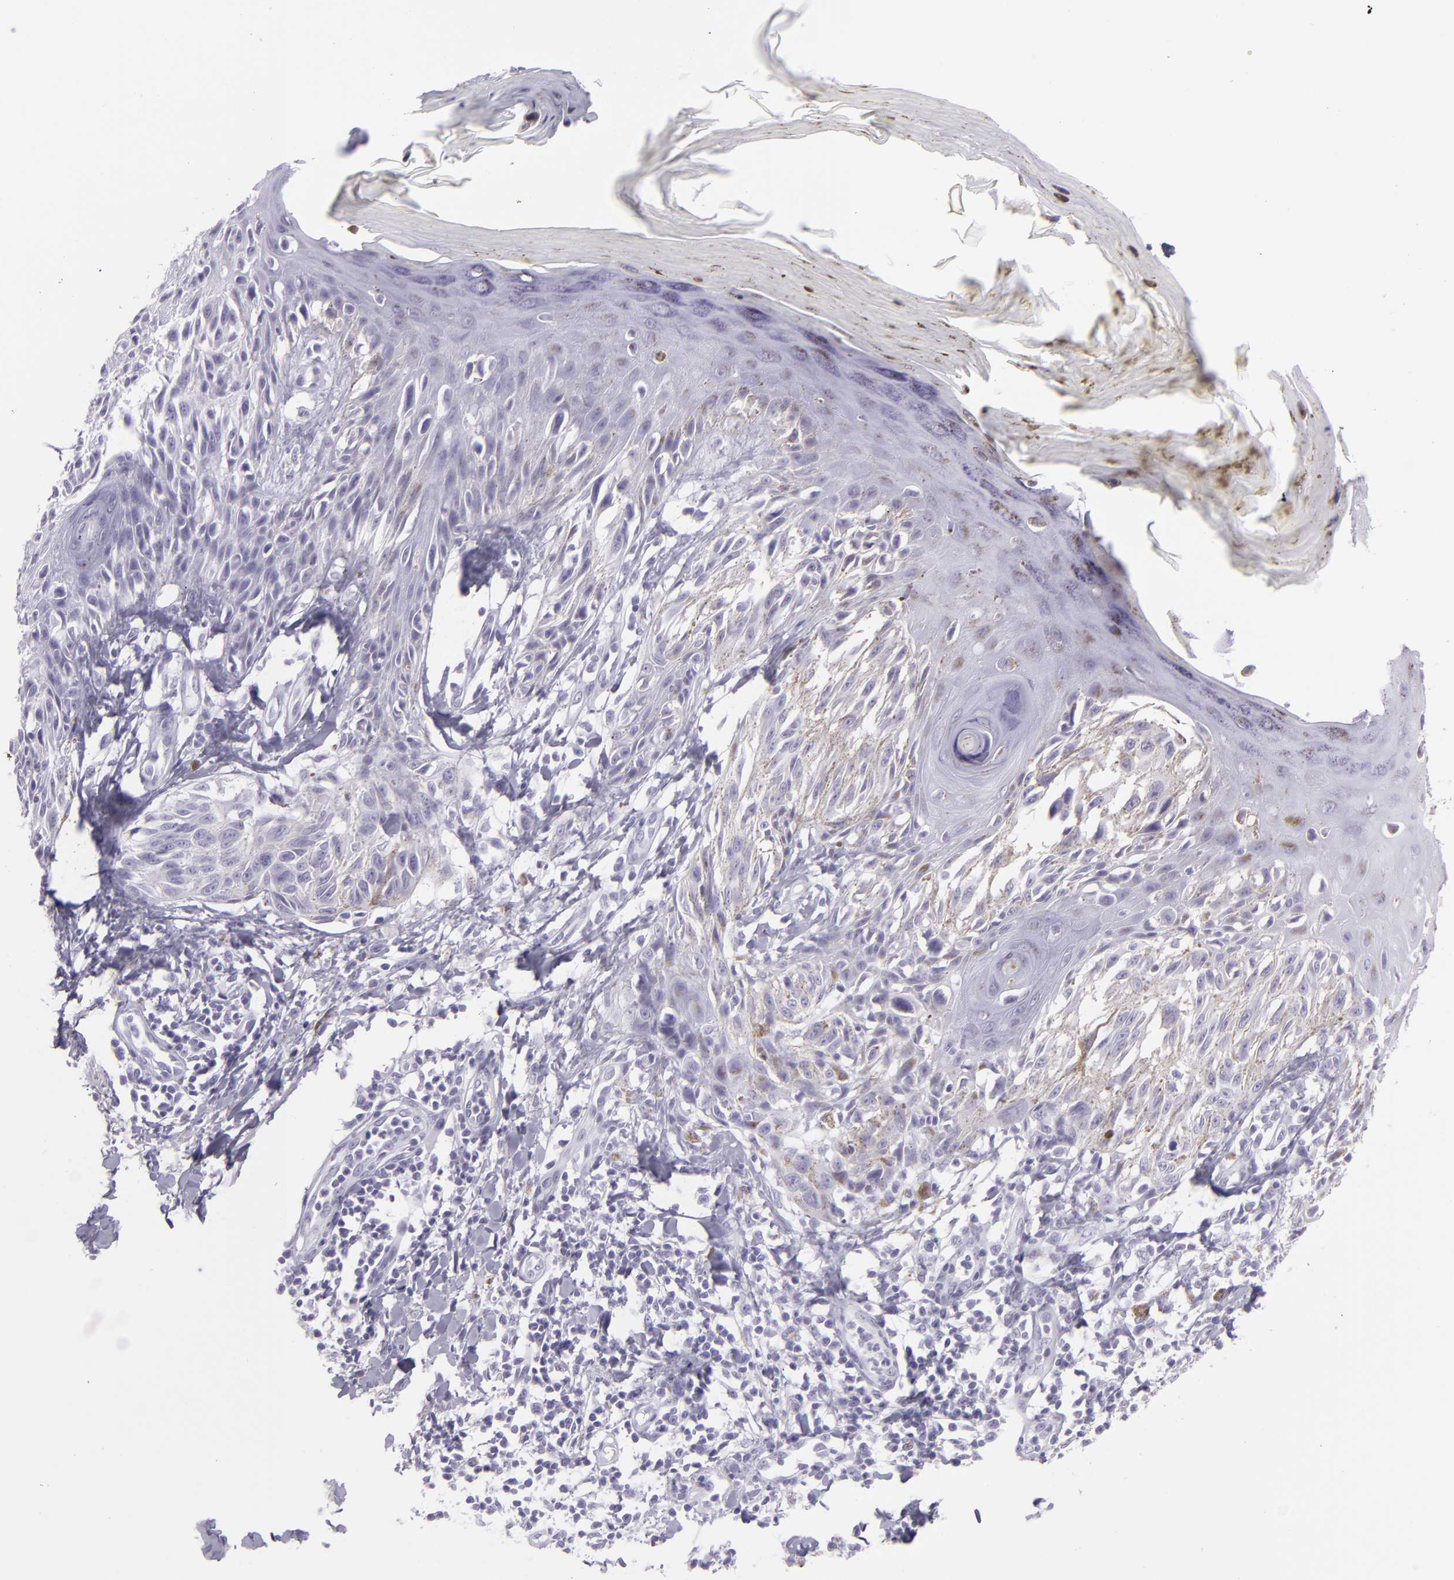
{"staining": {"intensity": "negative", "quantity": "none", "location": "none"}, "tissue": "melanoma", "cell_type": "Tumor cells", "image_type": "cancer", "snomed": [{"axis": "morphology", "description": "Malignant melanoma, NOS"}, {"axis": "topography", "description": "Skin"}], "caption": "High magnification brightfield microscopy of melanoma stained with DAB (3,3'-diaminobenzidine) (brown) and counterstained with hematoxylin (blue): tumor cells show no significant expression. The staining was performed using DAB to visualize the protein expression in brown, while the nuclei were stained in blue with hematoxylin (Magnification: 20x).", "gene": "MUC6", "patient": {"sex": "female", "age": 77}}